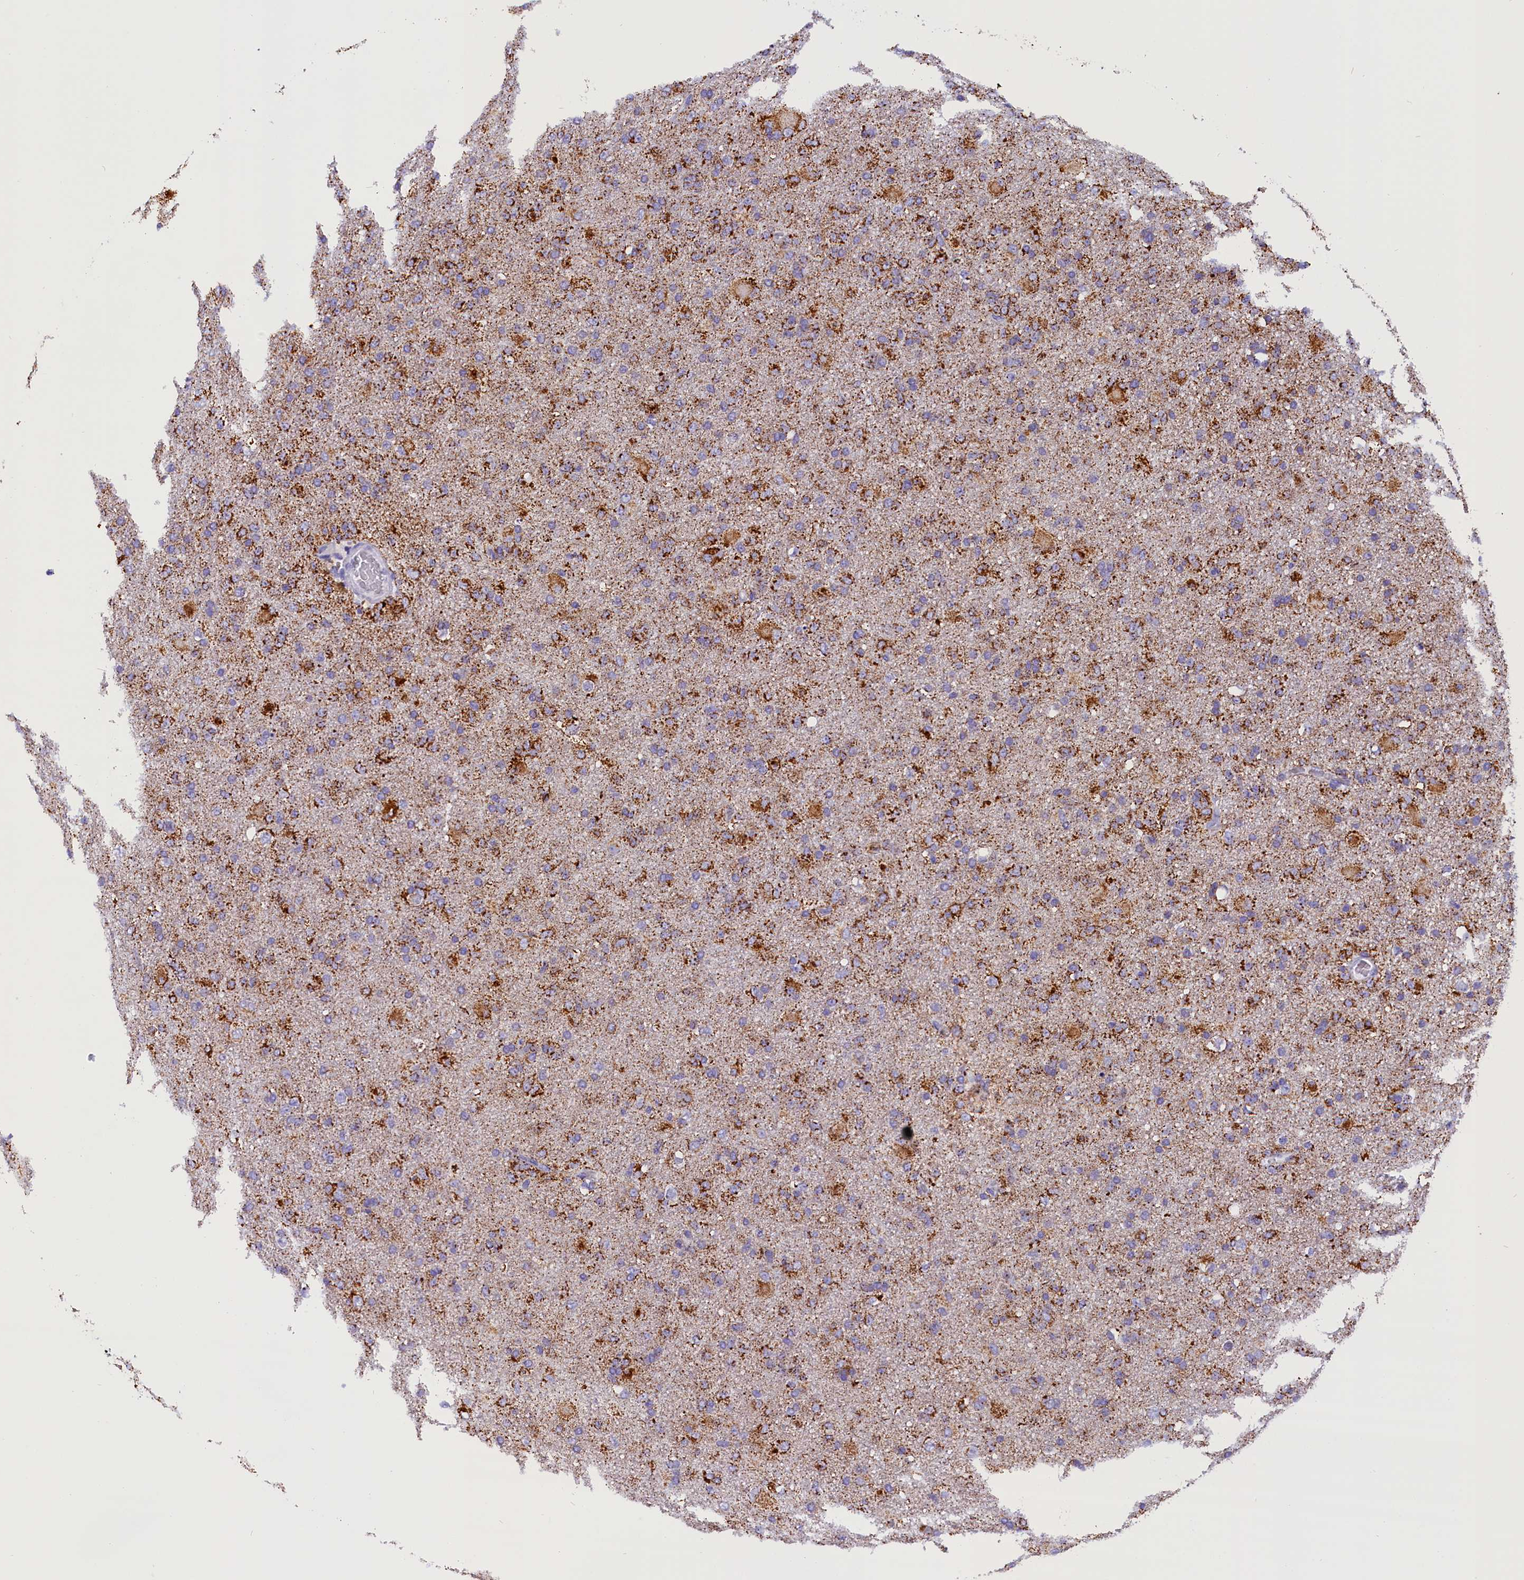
{"staining": {"intensity": "moderate", "quantity": ">75%", "location": "cytoplasmic/membranous"}, "tissue": "glioma", "cell_type": "Tumor cells", "image_type": "cancer", "snomed": [{"axis": "morphology", "description": "Glioma, malignant, Low grade"}, {"axis": "topography", "description": "Brain"}], "caption": "An image of human malignant glioma (low-grade) stained for a protein displays moderate cytoplasmic/membranous brown staining in tumor cells. (DAB (3,3'-diaminobenzidine) IHC with brightfield microscopy, high magnification).", "gene": "ABAT", "patient": {"sex": "male", "age": 65}}